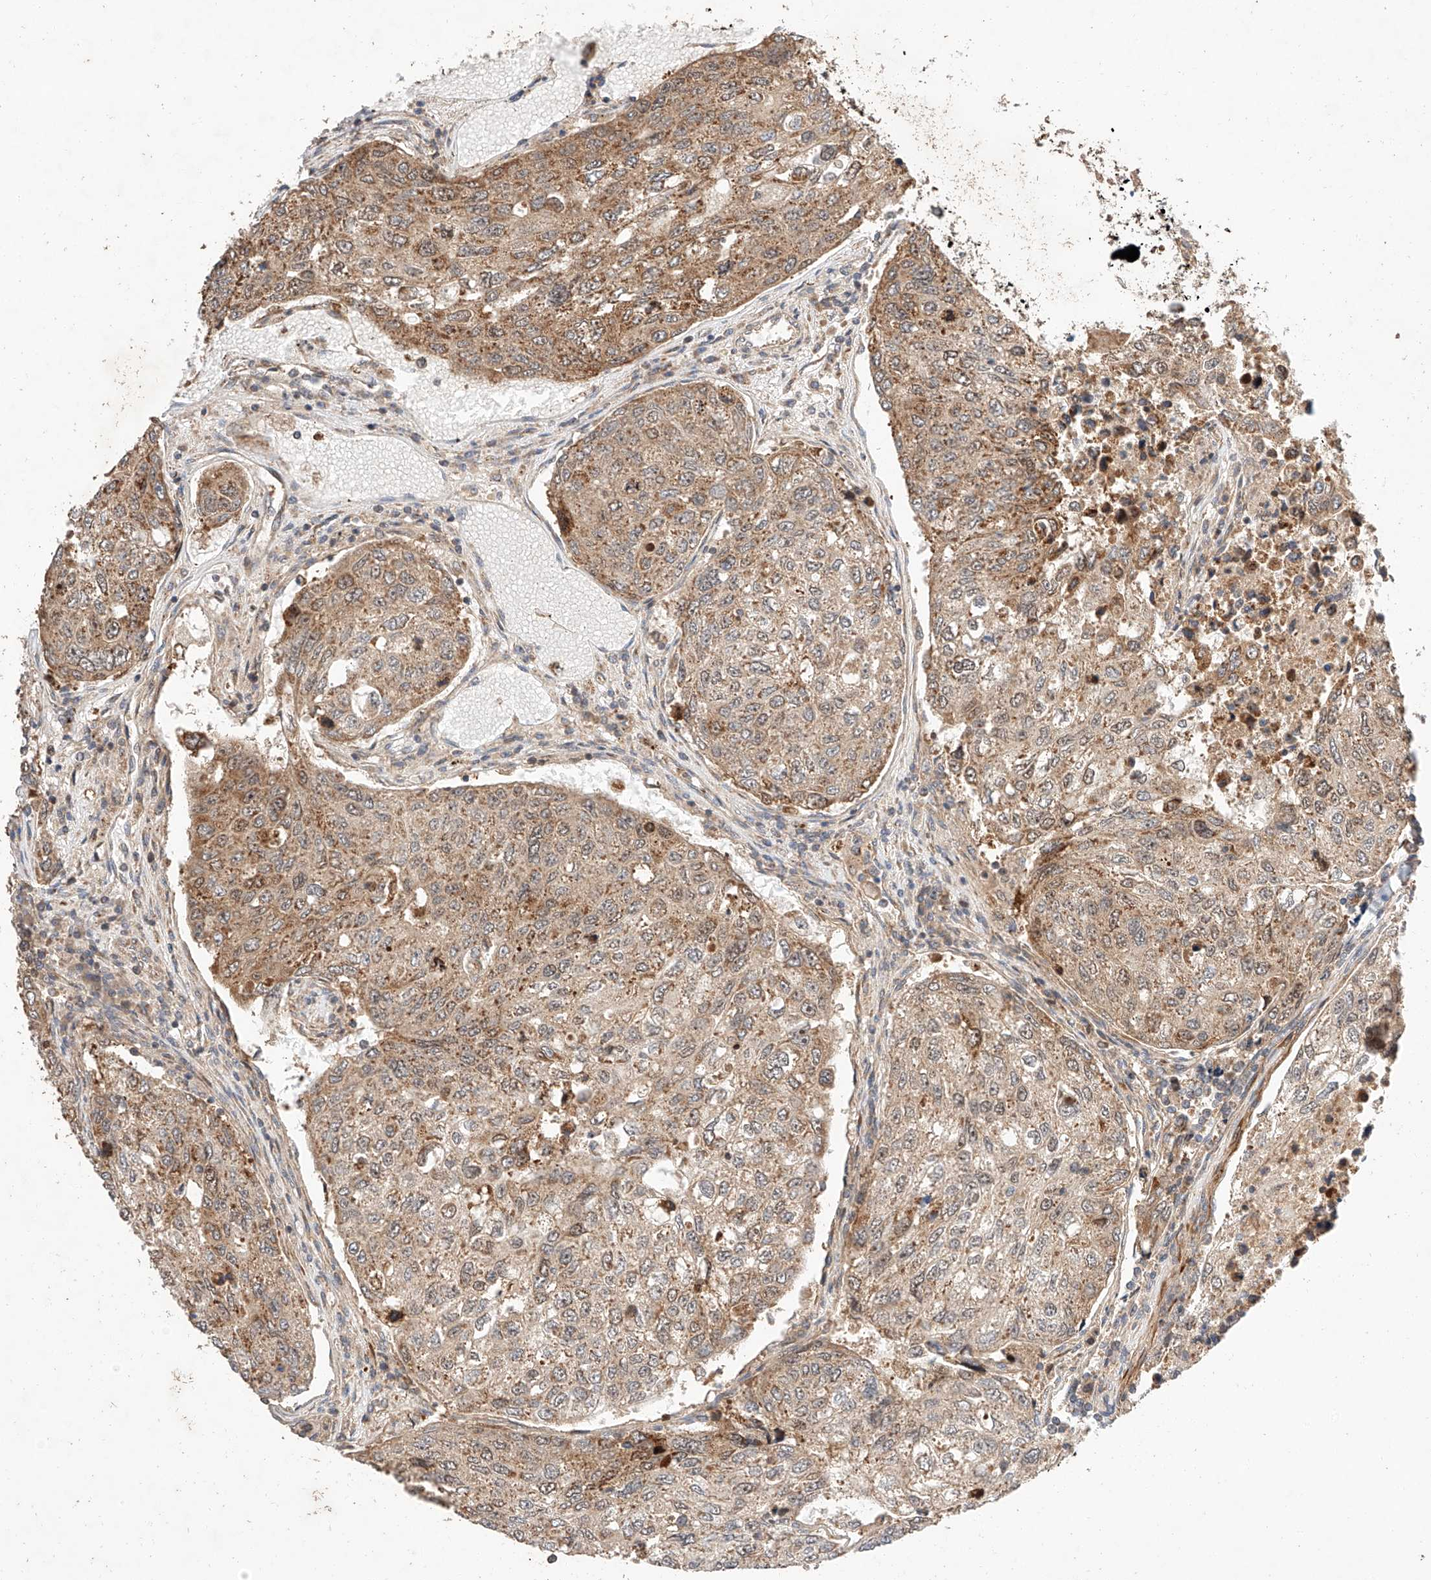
{"staining": {"intensity": "moderate", "quantity": ">75%", "location": "cytoplasmic/membranous"}, "tissue": "urothelial cancer", "cell_type": "Tumor cells", "image_type": "cancer", "snomed": [{"axis": "morphology", "description": "Urothelial carcinoma, High grade"}, {"axis": "topography", "description": "Lymph node"}, {"axis": "topography", "description": "Urinary bladder"}], "caption": "Brown immunohistochemical staining in human urothelial cancer demonstrates moderate cytoplasmic/membranous expression in about >75% of tumor cells.", "gene": "RAB23", "patient": {"sex": "male", "age": 51}}